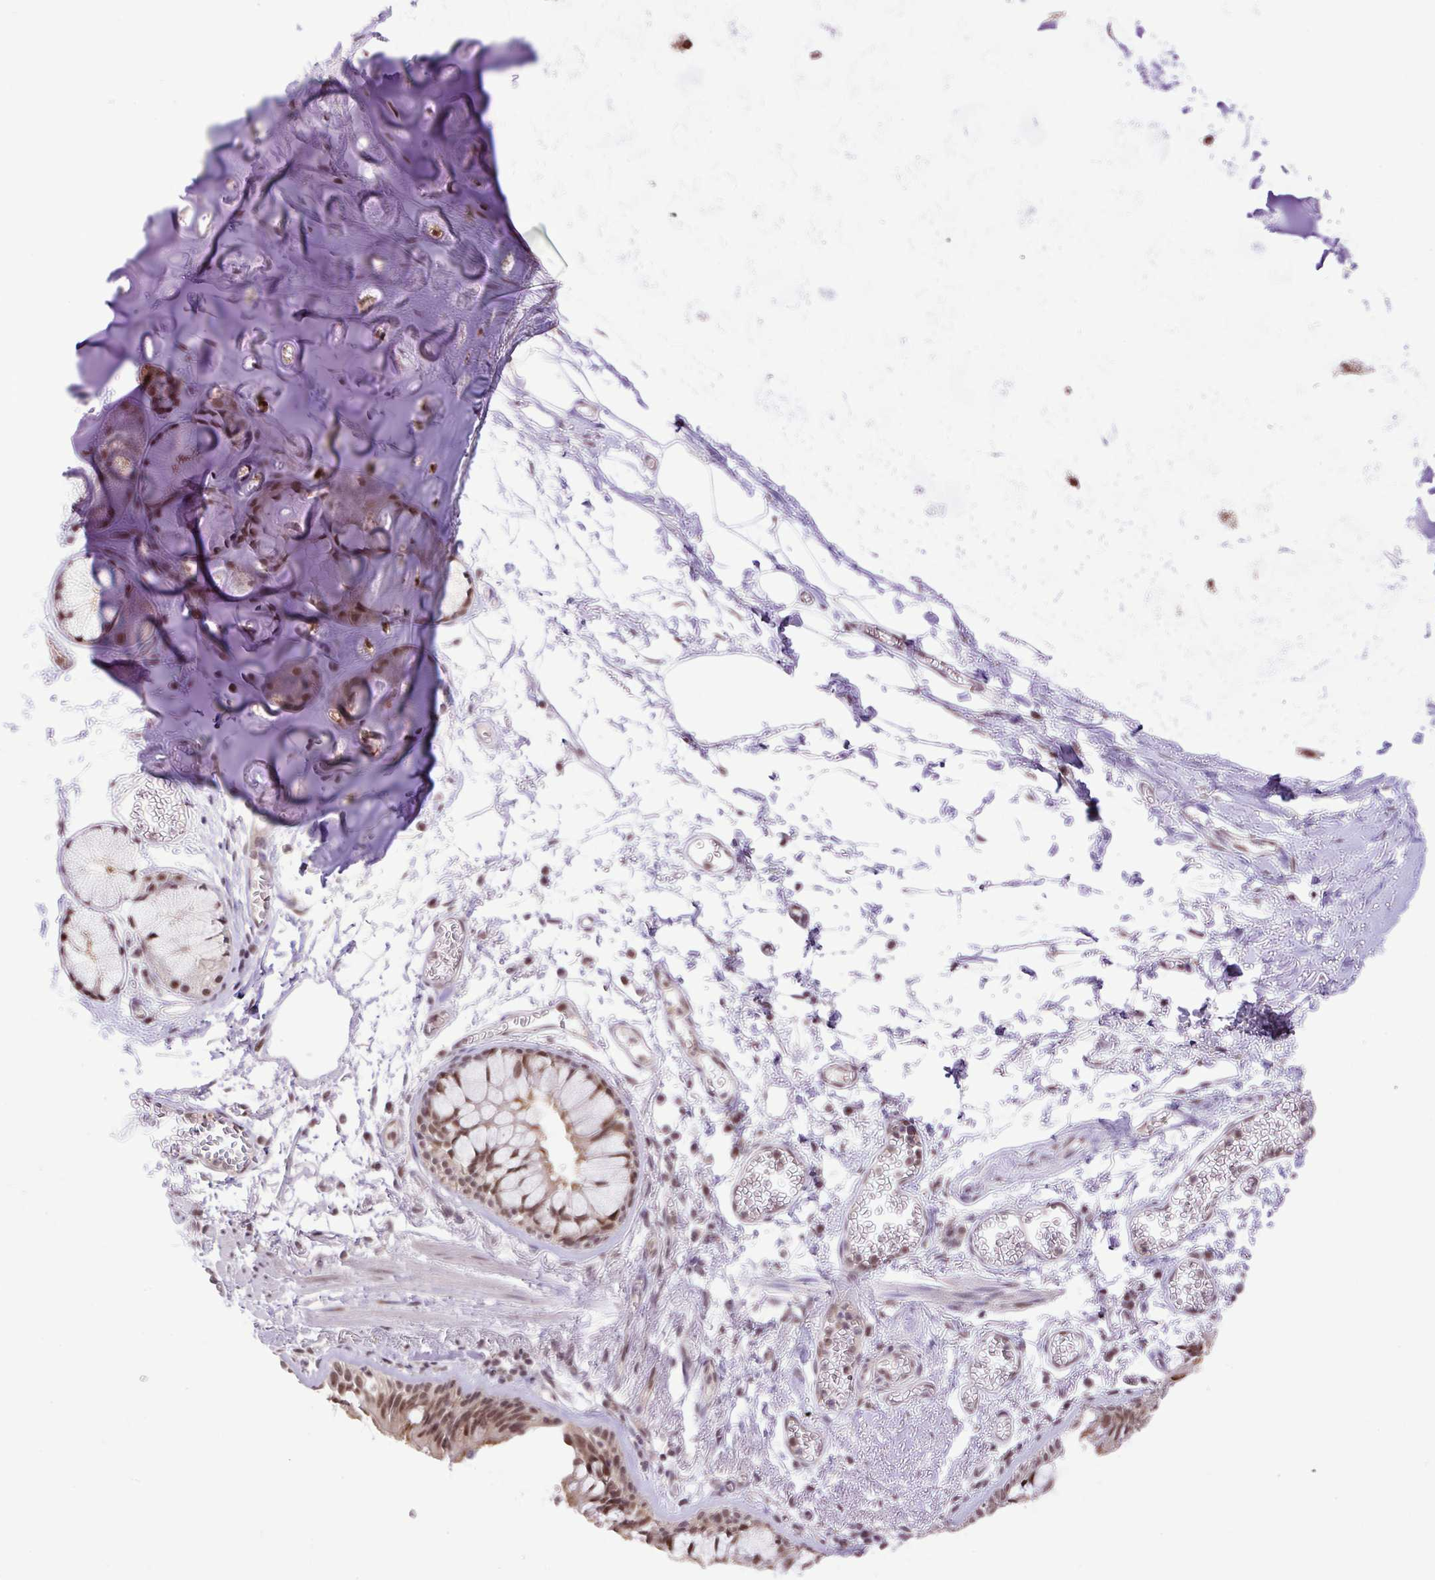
{"staining": {"intensity": "moderate", "quantity": ">75%", "location": "cytoplasmic/membranous,nuclear"}, "tissue": "bronchus", "cell_type": "Respiratory epithelial cells", "image_type": "normal", "snomed": [{"axis": "morphology", "description": "Normal tissue, NOS"}, {"axis": "topography", "description": "Cartilage tissue"}, {"axis": "topography", "description": "Bronchus"}], "caption": "Immunohistochemical staining of unremarkable bronchus exhibits medium levels of moderate cytoplasmic/membranous,nuclear staining in approximately >75% of respiratory epithelial cells.", "gene": "SGTA", "patient": {"sex": "male", "age": 78}}